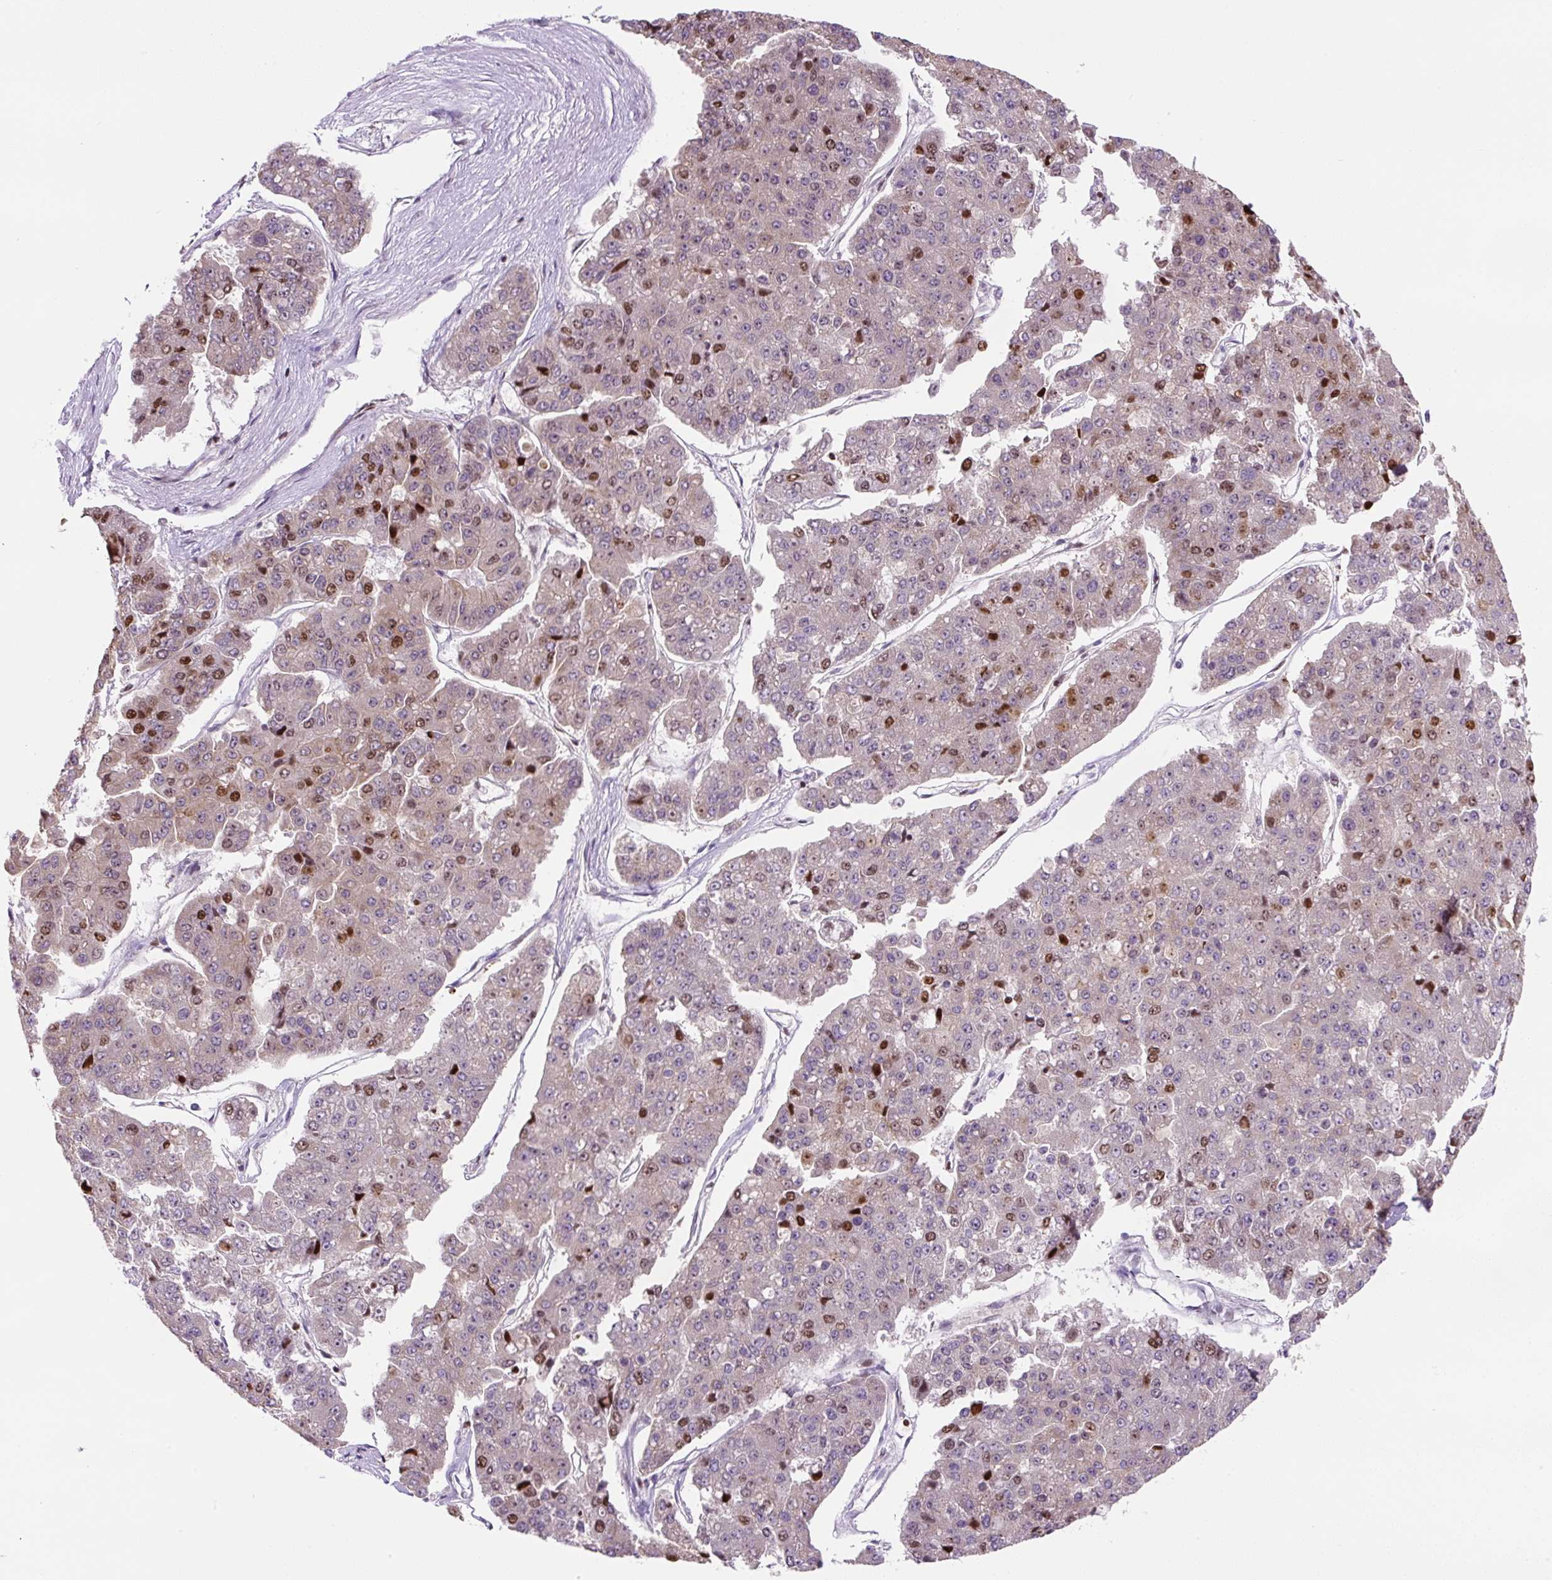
{"staining": {"intensity": "strong", "quantity": "<25%", "location": "nuclear"}, "tissue": "pancreatic cancer", "cell_type": "Tumor cells", "image_type": "cancer", "snomed": [{"axis": "morphology", "description": "Adenocarcinoma, NOS"}, {"axis": "topography", "description": "Pancreas"}], "caption": "The micrograph displays staining of pancreatic adenocarcinoma, revealing strong nuclear protein positivity (brown color) within tumor cells.", "gene": "TAF1A", "patient": {"sex": "male", "age": 50}}